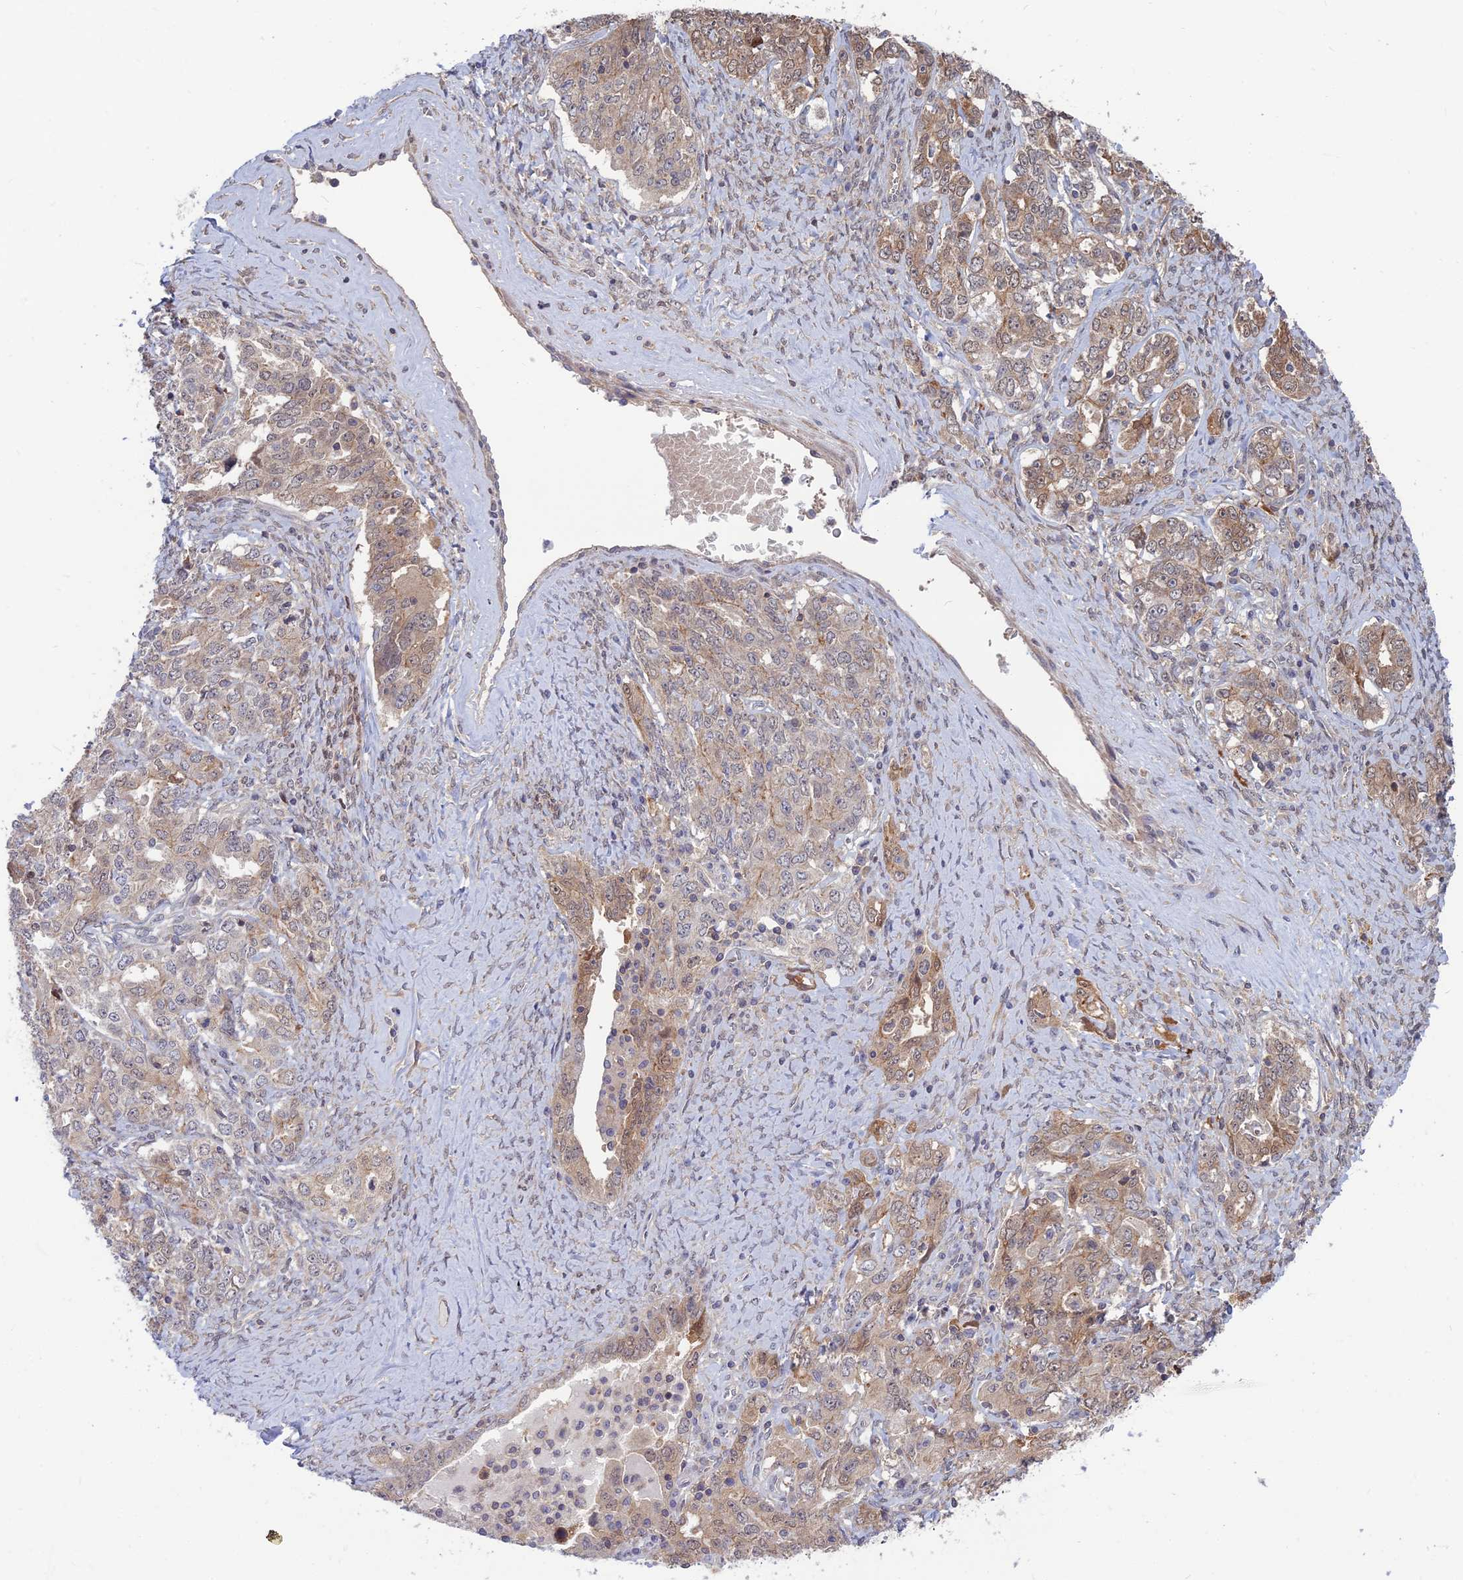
{"staining": {"intensity": "moderate", "quantity": "25%-75%", "location": "cytoplasmic/membranous"}, "tissue": "ovarian cancer", "cell_type": "Tumor cells", "image_type": "cancer", "snomed": [{"axis": "morphology", "description": "Carcinoma, endometroid"}, {"axis": "topography", "description": "Ovary"}], "caption": "The micrograph reveals staining of endometroid carcinoma (ovarian), revealing moderate cytoplasmic/membranous protein expression (brown color) within tumor cells.", "gene": "OPA3", "patient": {"sex": "female", "age": 62}}